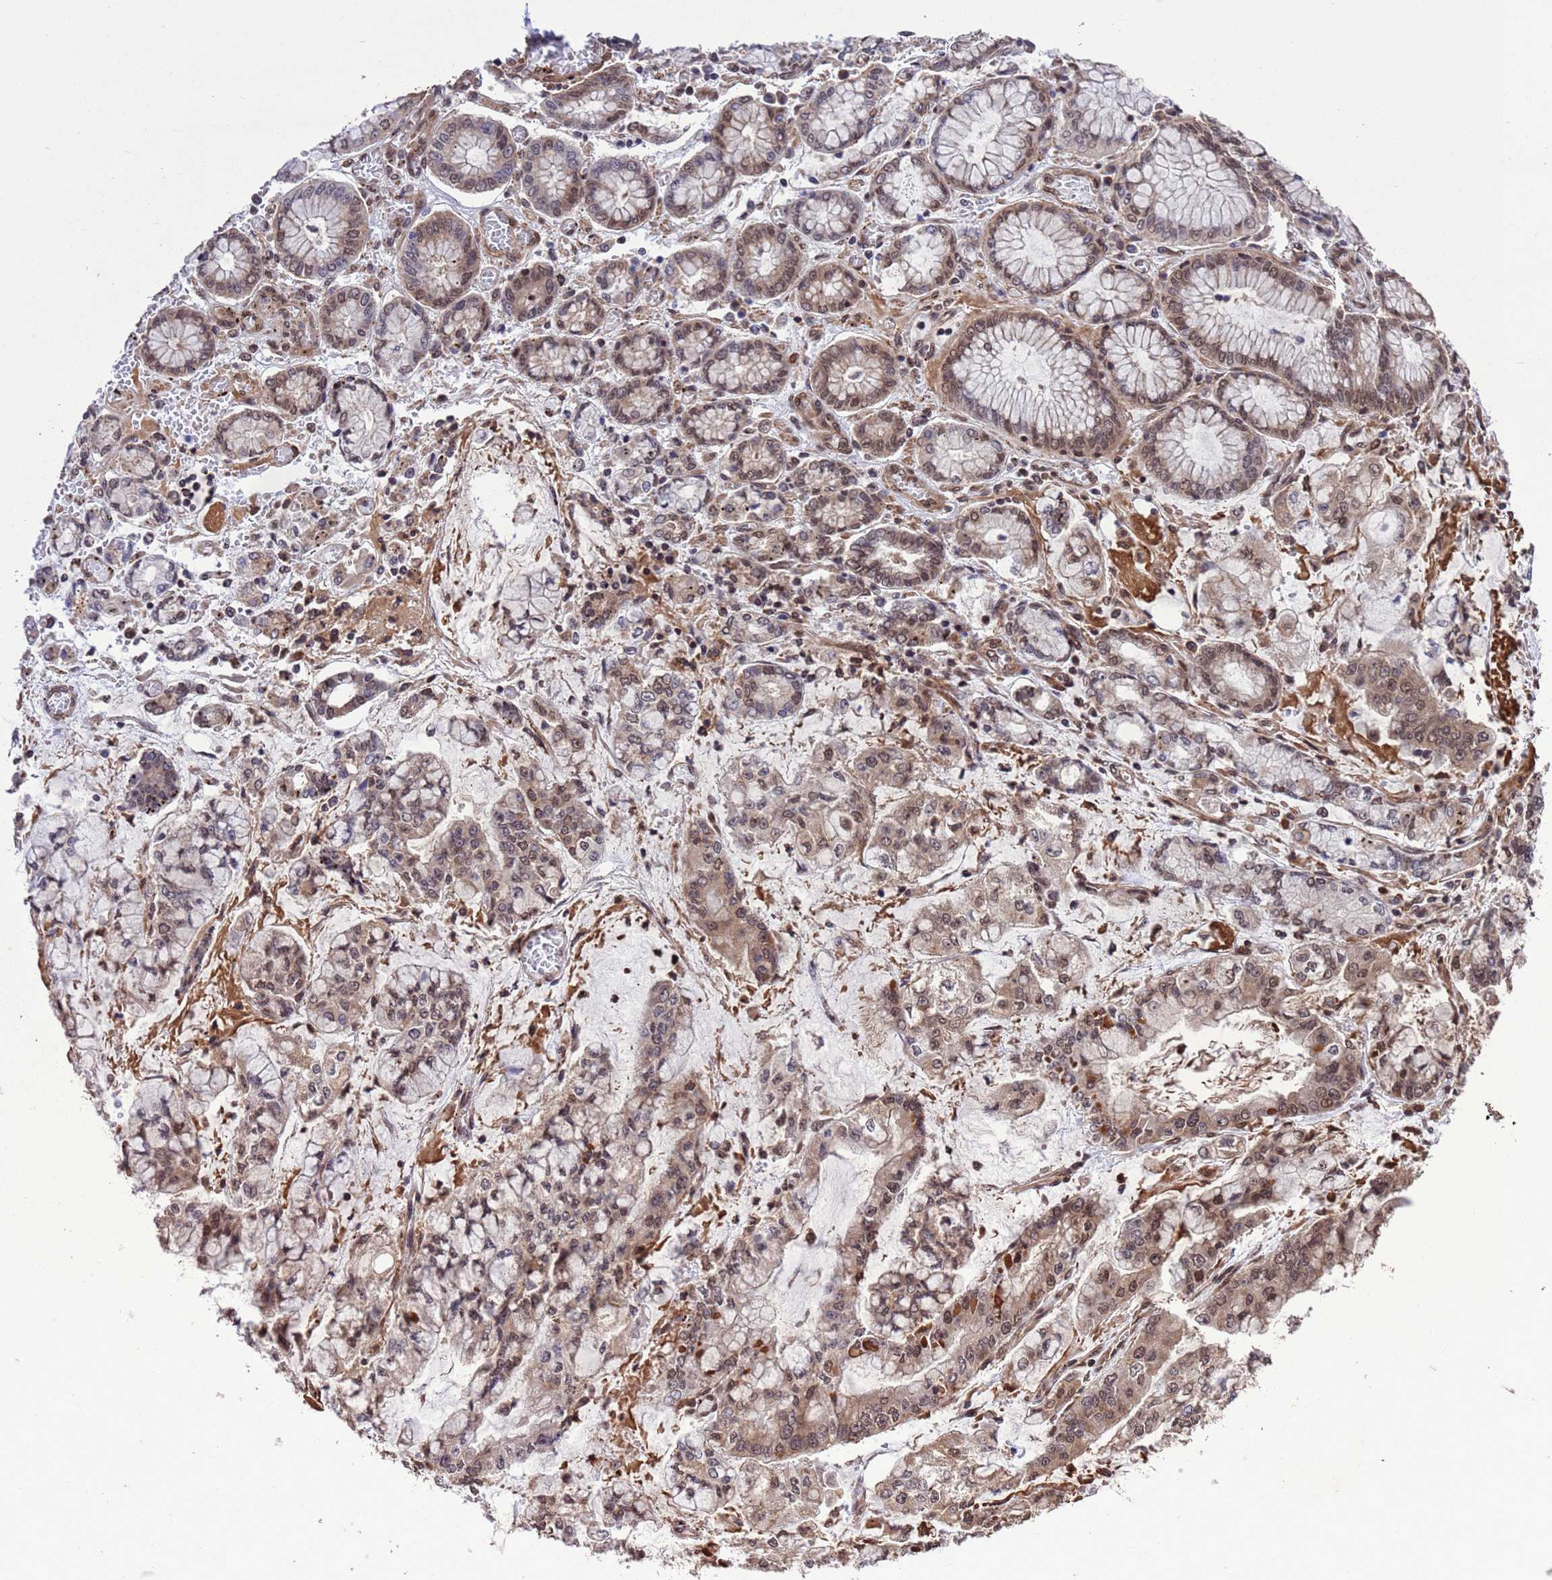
{"staining": {"intensity": "moderate", "quantity": "25%-75%", "location": "nuclear"}, "tissue": "stomach cancer", "cell_type": "Tumor cells", "image_type": "cancer", "snomed": [{"axis": "morphology", "description": "Normal tissue, NOS"}, {"axis": "morphology", "description": "Adenocarcinoma, NOS"}, {"axis": "topography", "description": "Stomach, upper"}, {"axis": "topography", "description": "Stomach"}], "caption": "Stomach cancer stained with a protein marker reveals moderate staining in tumor cells.", "gene": "VSTM4", "patient": {"sex": "male", "age": 76}}